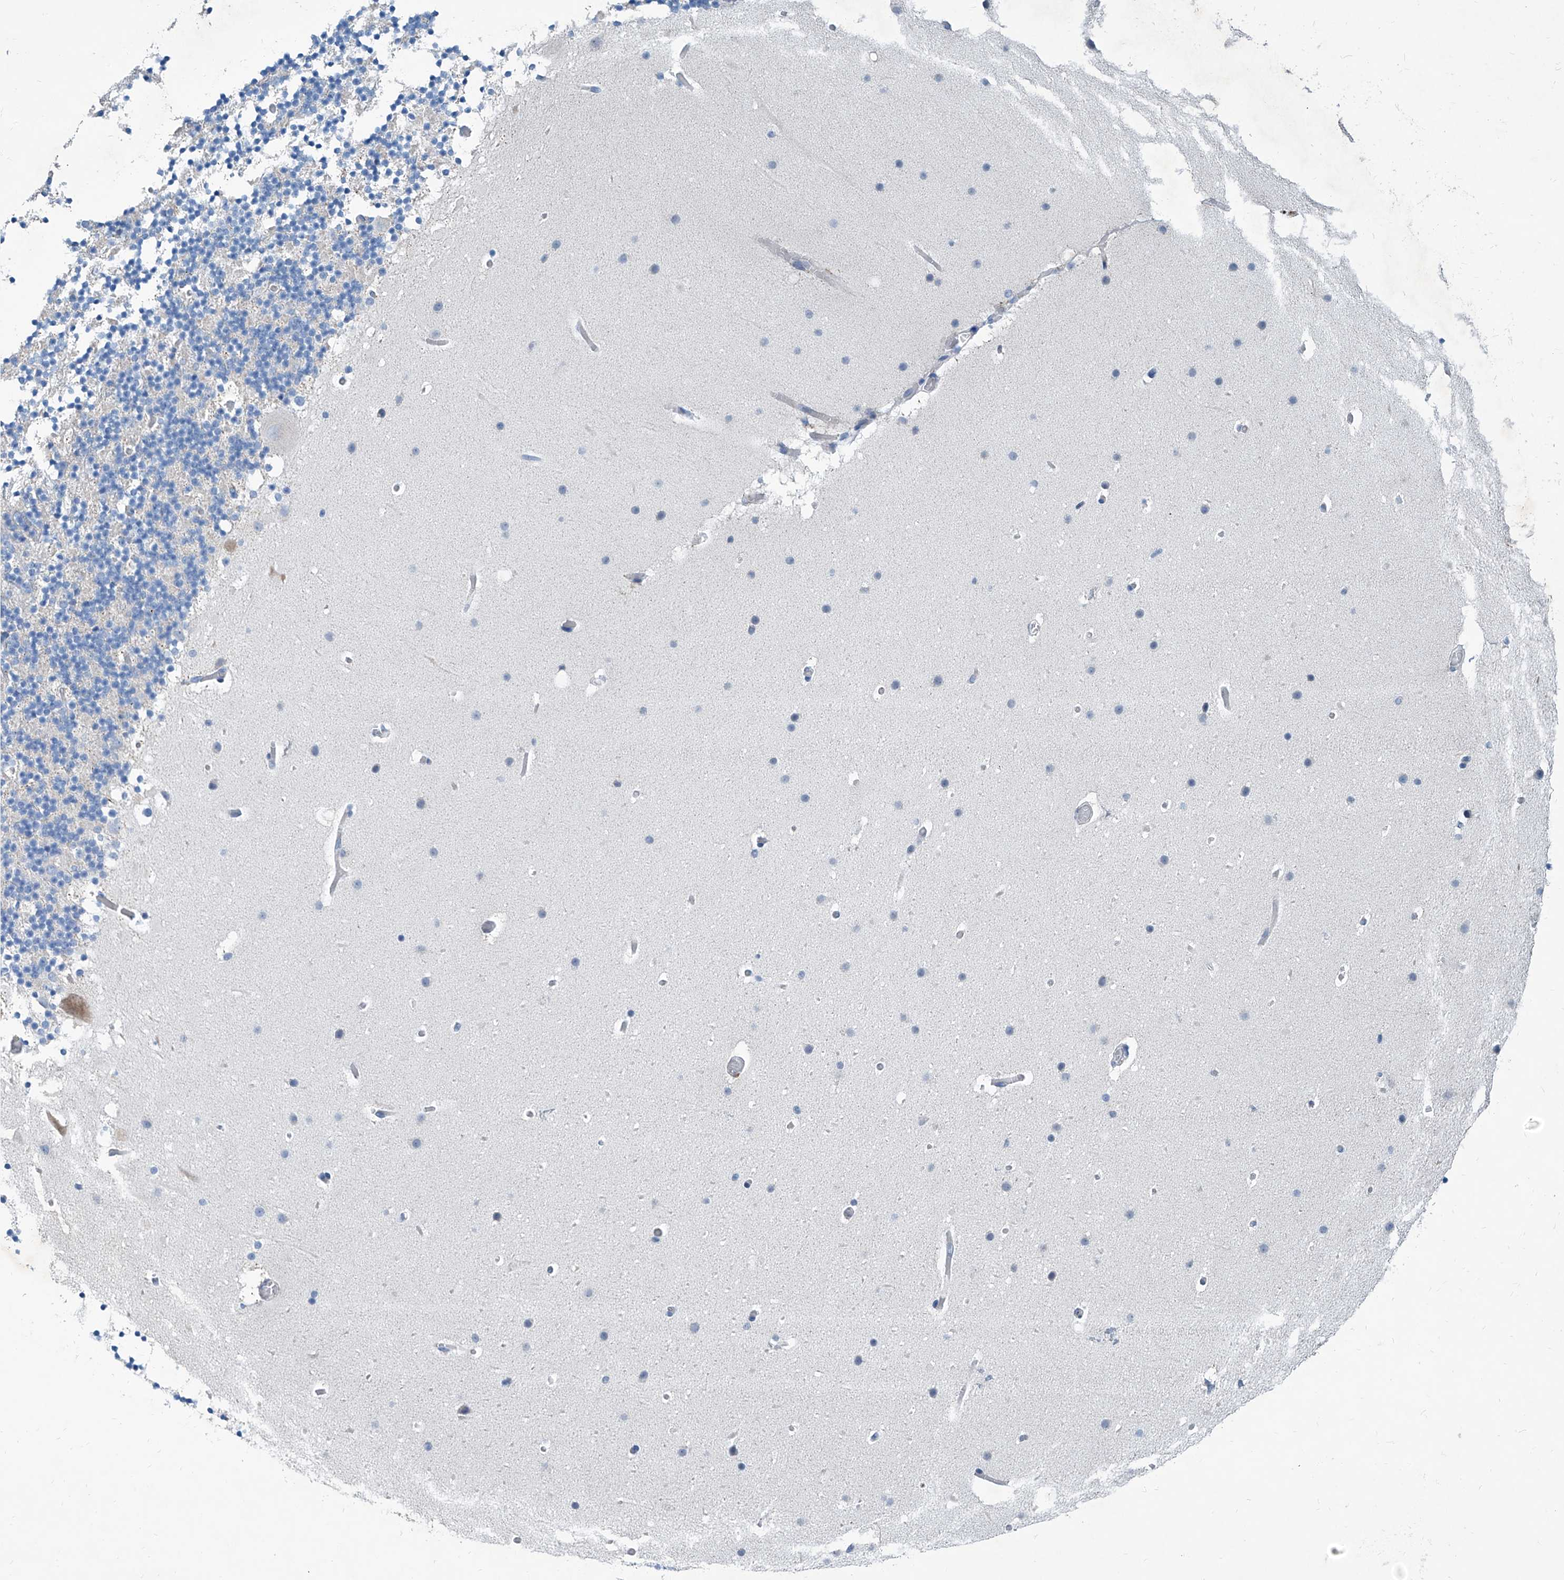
{"staining": {"intensity": "negative", "quantity": "none", "location": "none"}, "tissue": "cerebellum", "cell_type": "Cells in granular layer", "image_type": "normal", "snomed": [{"axis": "morphology", "description": "Normal tissue, NOS"}, {"axis": "topography", "description": "Cerebellum"}], "caption": "Immunohistochemistry (IHC) image of normal cerebellum stained for a protein (brown), which displays no positivity in cells in granular layer.", "gene": "ZNF519", "patient": {"sex": "male", "age": 57}}